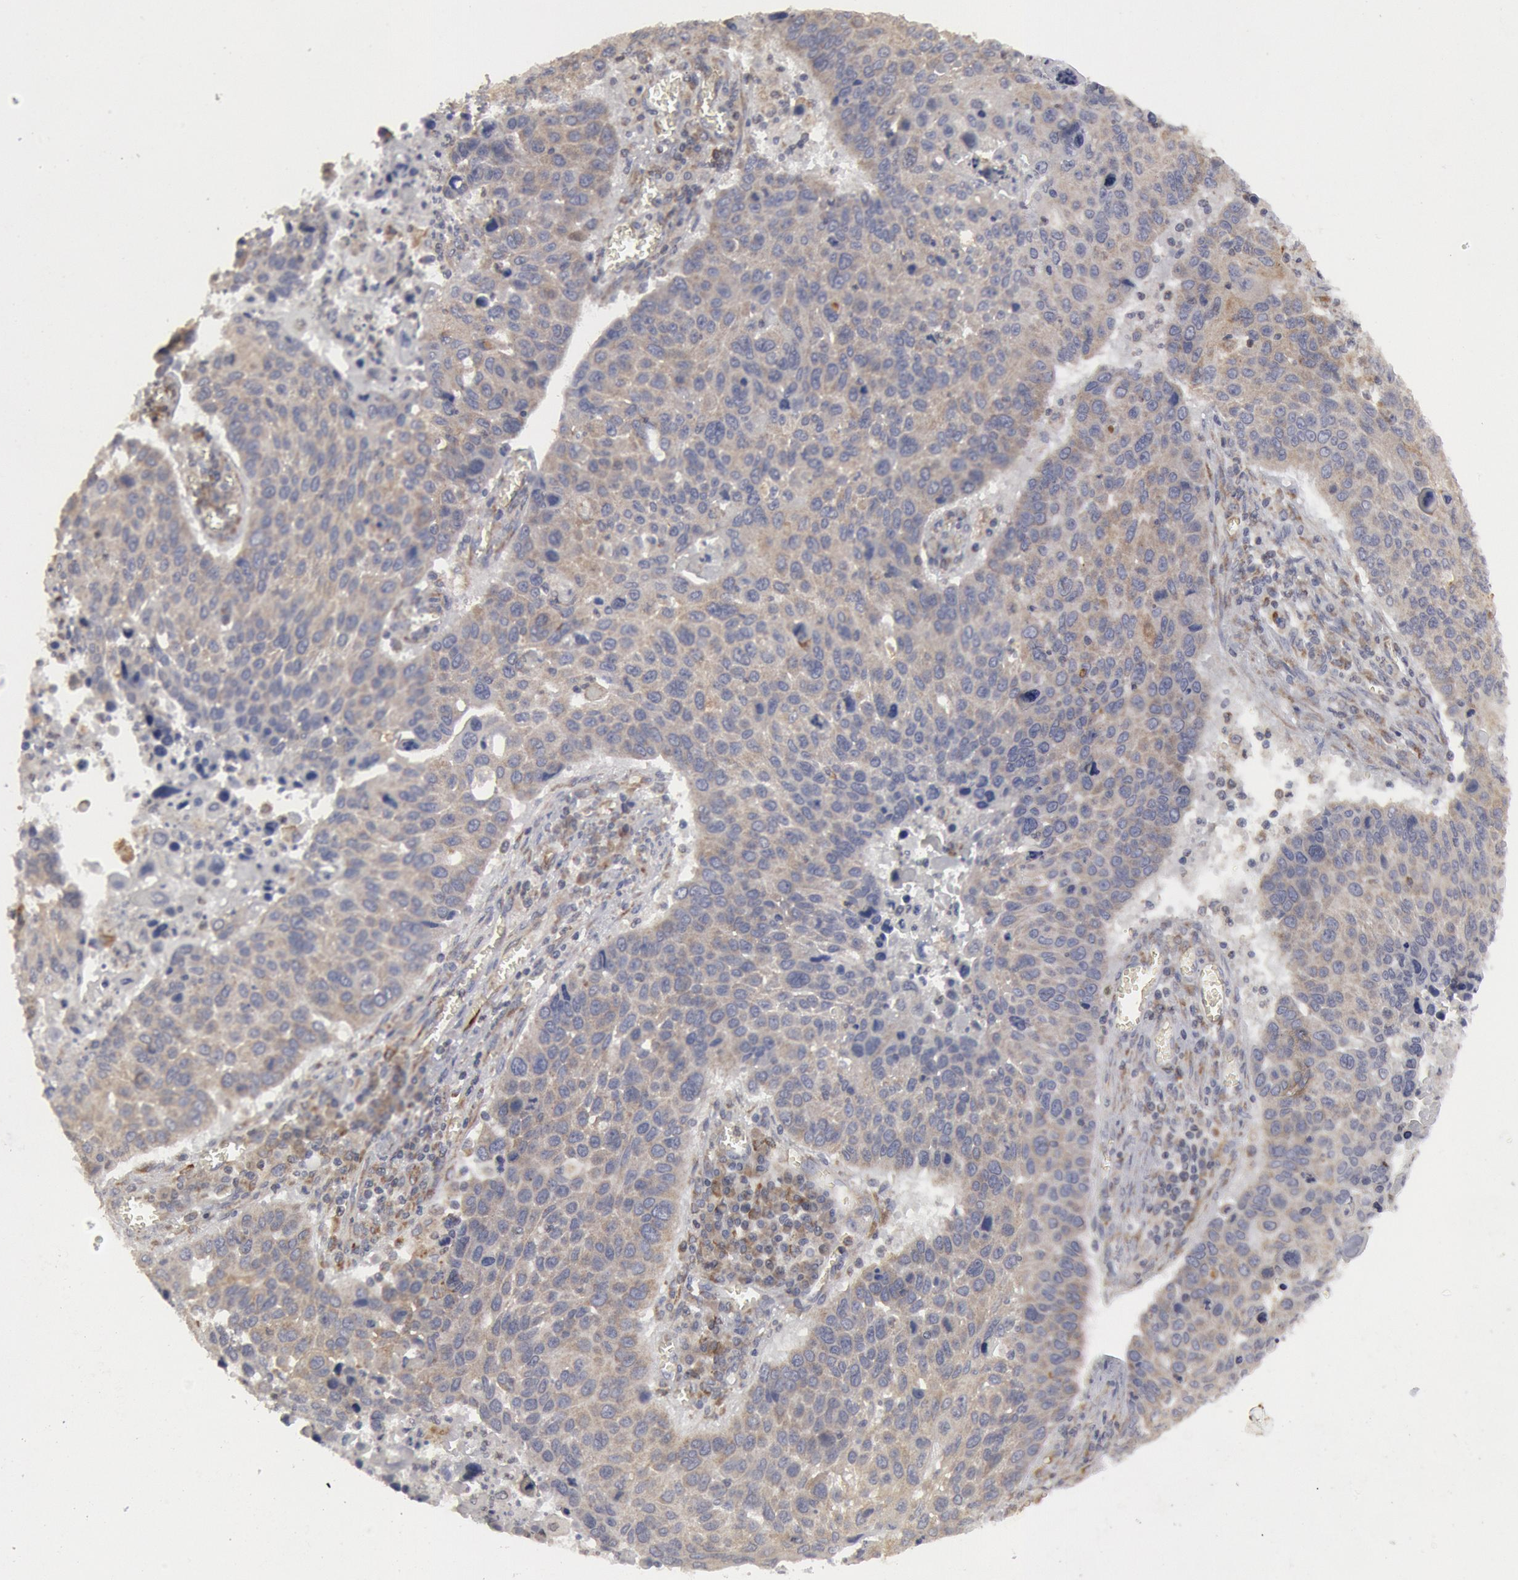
{"staining": {"intensity": "weak", "quantity": ">75%", "location": "cytoplasmic/membranous"}, "tissue": "lung cancer", "cell_type": "Tumor cells", "image_type": "cancer", "snomed": [{"axis": "morphology", "description": "Squamous cell carcinoma, NOS"}, {"axis": "topography", "description": "Lung"}], "caption": "There is low levels of weak cytoplasmic/membranous staining in tumor cells of lung squamous cell carcinoma, as demonstrated by immunohistochemical staining (brown color).", "gene": "OSBPL8", "patient": {"sex": "male", "age": 68}}